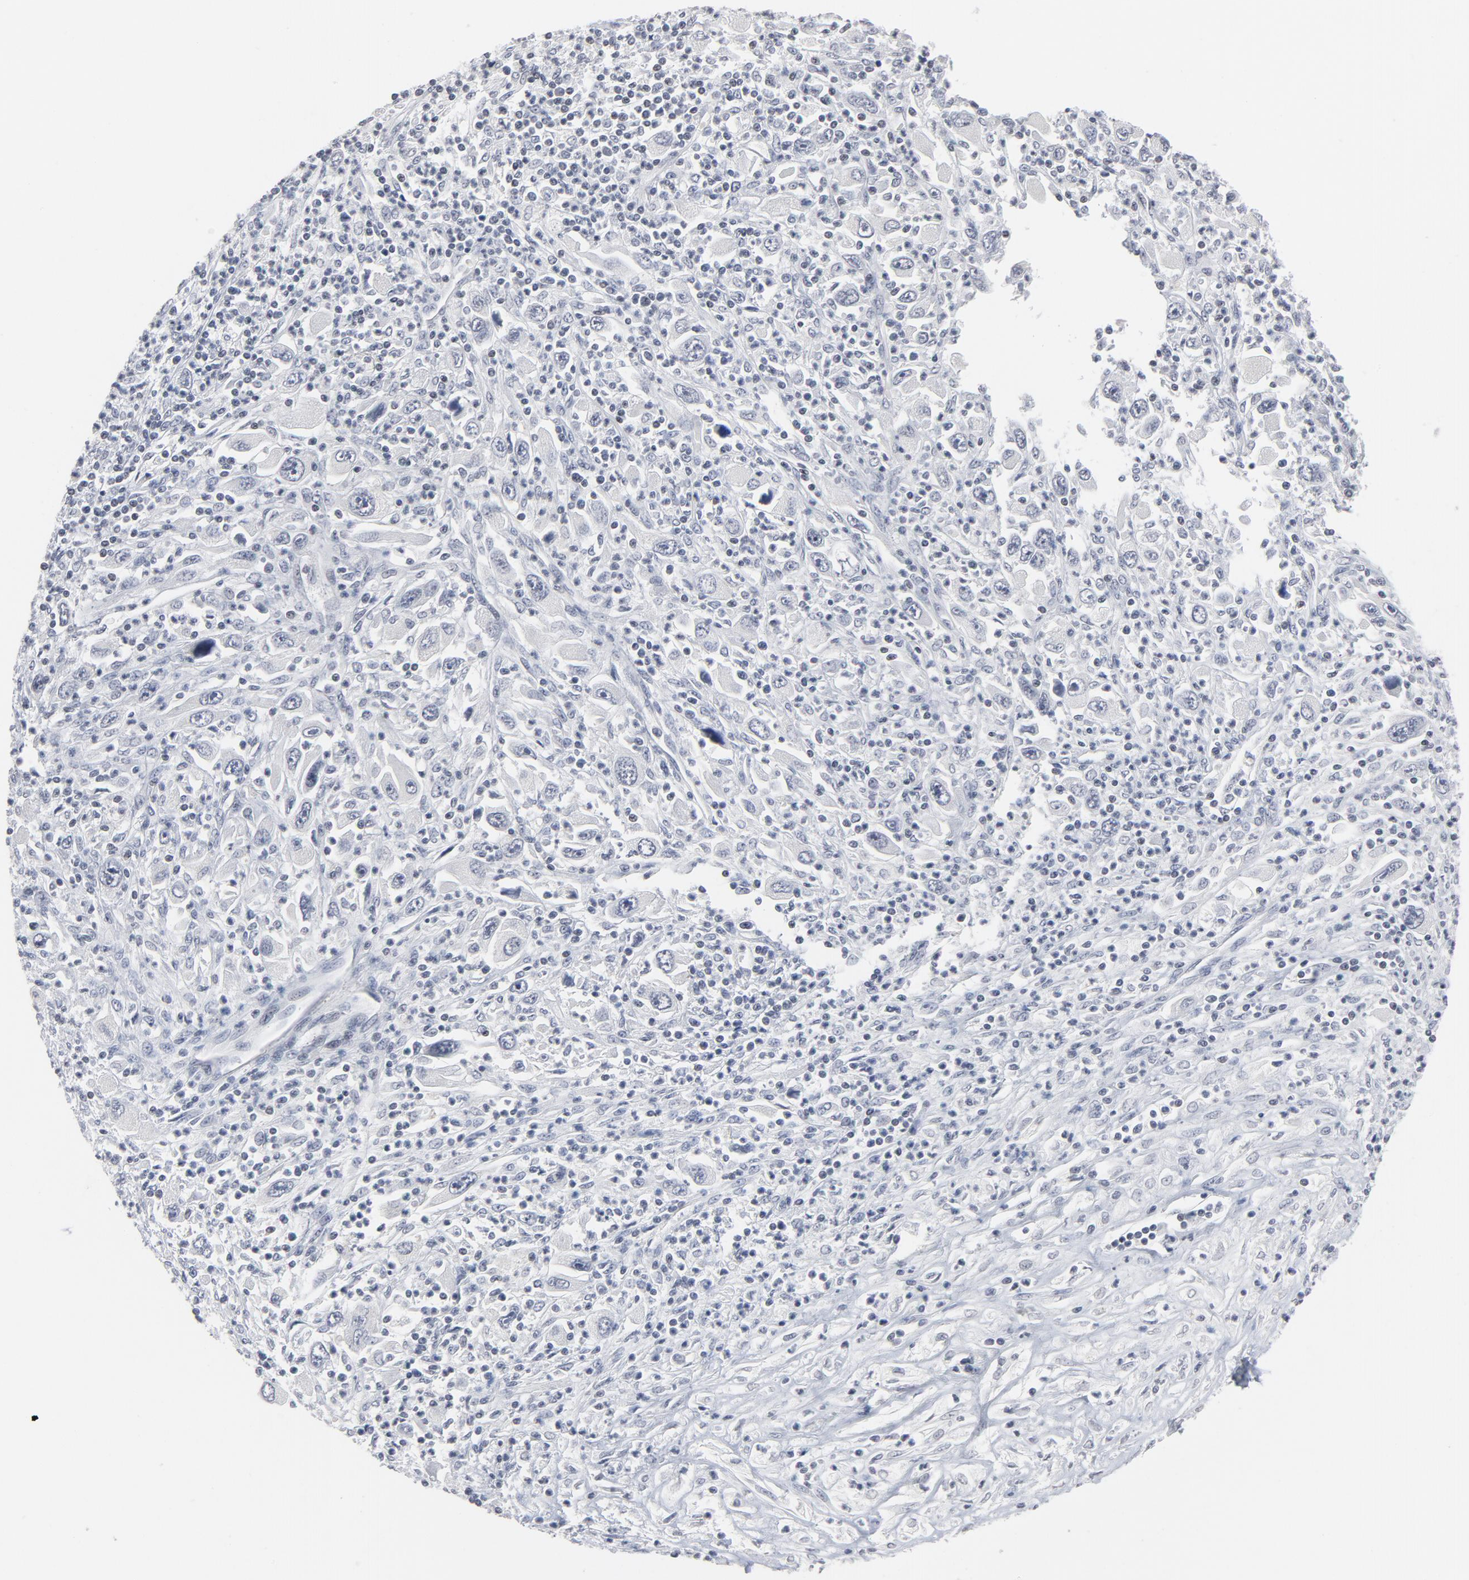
{"staining": {"intensity": "weak", "quantity": "25%-75%", "location": "nuclear"}, "tissue": "melanoma", "cell_type": "Tumor cells", "image_type": "cancer", "snomed": [{"axis": "morphology", "description": "Malignant melanoma, Metastatic site"}, {"axis": "topography", "description": "Skin"}], "caption": "Malignant melanoma (metastatic site) tissue shows weak nuclear positivity in about 25%-75% of tumor cells", "gene": "GABPA", "patient": {"sex": "female", "age": 56}}